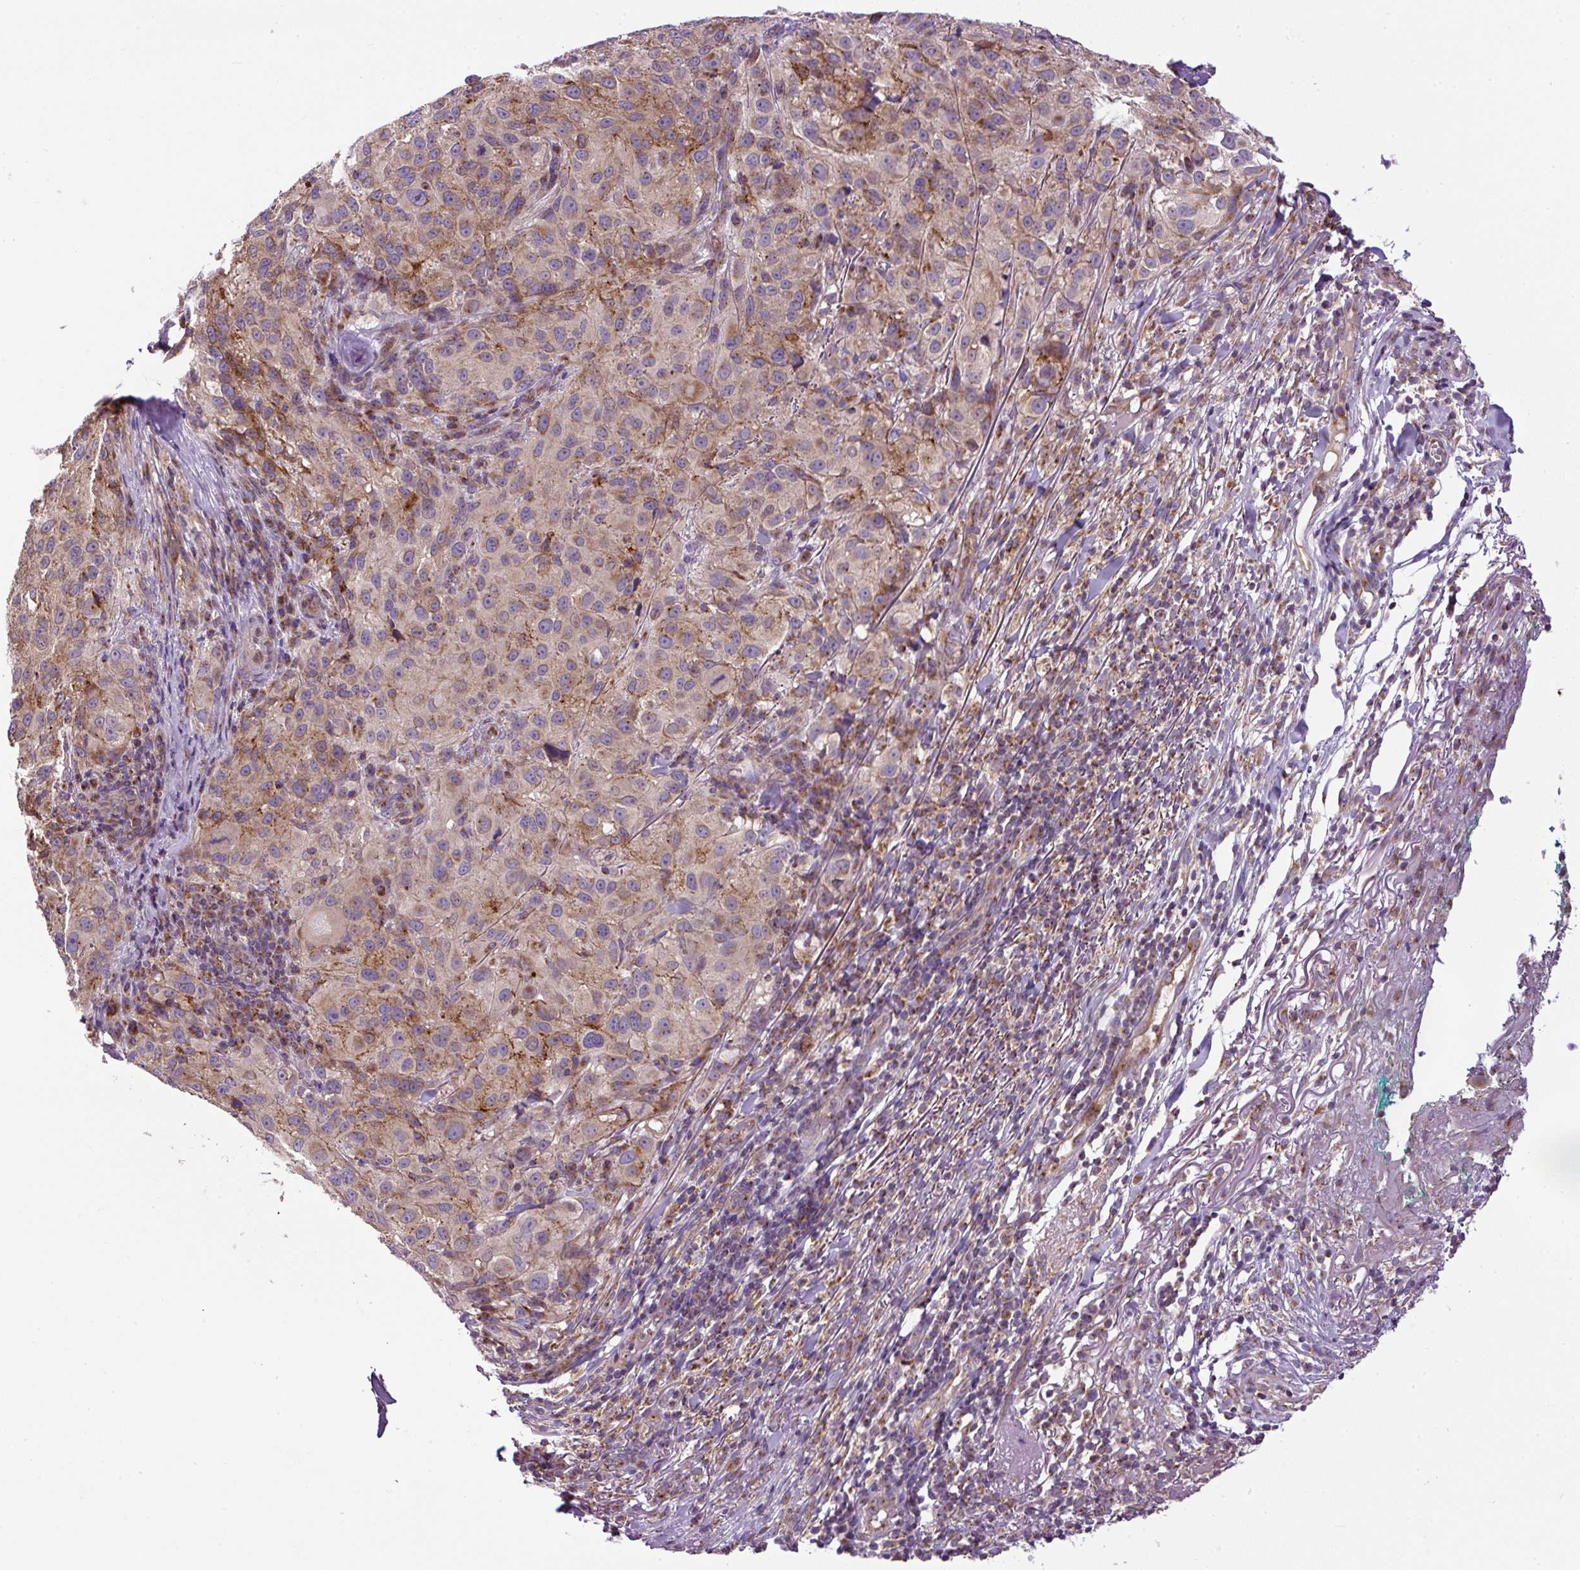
{"staining": {"intensity": "moderate", "quantity": "25%-75%", "location": "cytoplasmic/membranous"}, "tissue": "melanoma", "cell_type": "Tumor cells", "image_type": "cancer", "snomed": [{"axis": "morphology", "description": "Necrosis, NOS"}, {"axis": "morphology", "description": "Malignant melanoma, NOS"}, {"axis": "topography", "description": "Skin"}], "caption": "Immunohistochemistry (DAB (3,3'-diaminobenzidine)) staining of human melanoma demonstrates moderate cytoplasmic/membranous protein expression in approximately 25%-75% of tumor cells. (Brightfield microscopy of DAB IHC at high magnification).", "gene": "ZNF547", "patient": {"sex": "female", "age": 87}}